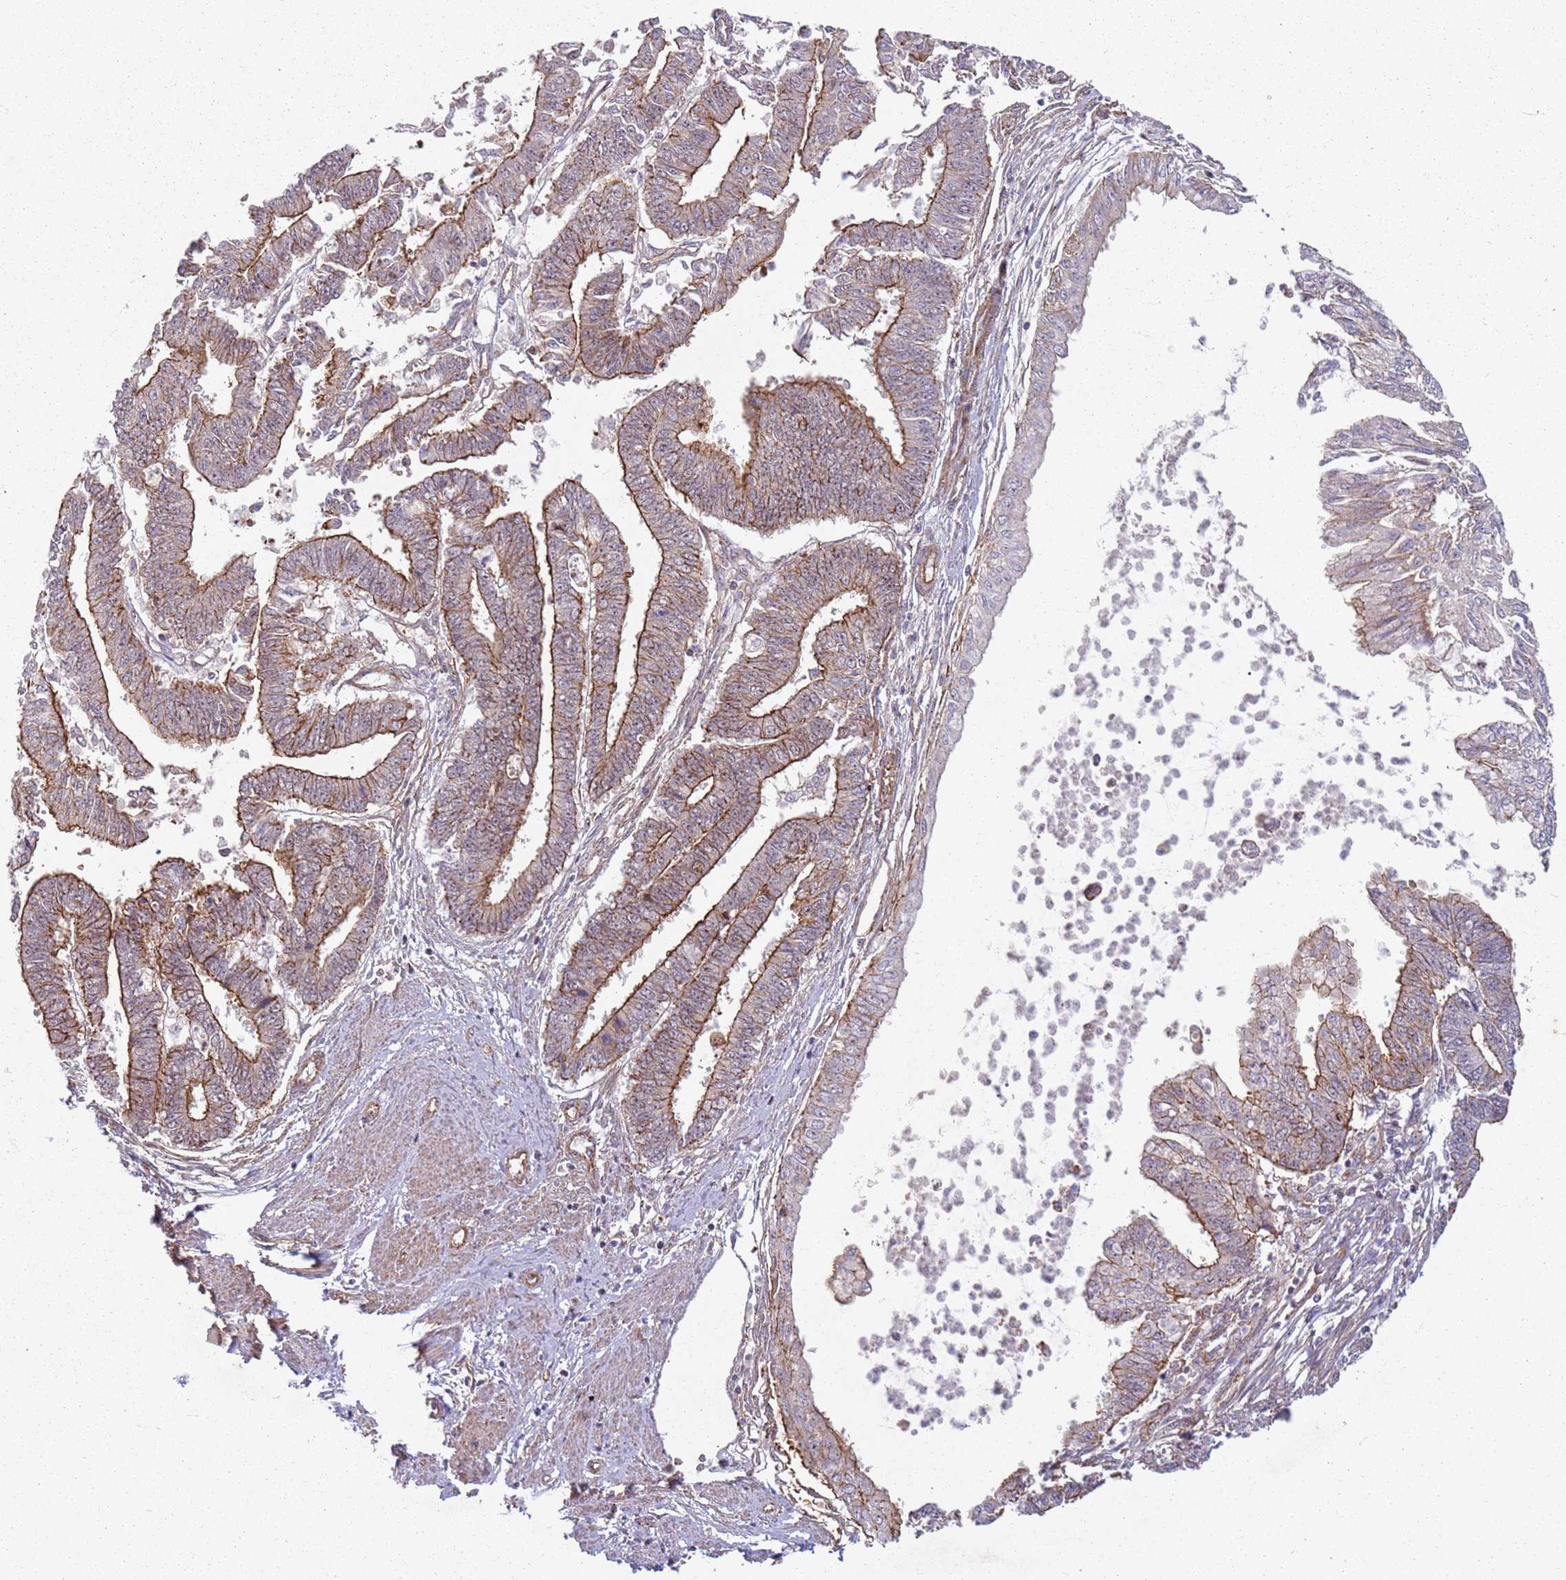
{"staining": {"intensity": "moderate", "quantity": "25%-75%", "location": "cytoplasmic/membranous"}, "tissue": "endometrial cancer", "cell_type": "Tumor cells", "image_type": "cancer", "snomed": [{"axis": "morphology", "description": "Adenocarcinoma, NOS"}, {"axis": "topography", "description": "Endometrium"}], "caption": "Brown immunohistochemical staining in adenocarcinoma (endometrial) reveals moderate cytoplasmic/membranous staining in approximately 25%-75% of tumor cells.", "gene": "C2CD4B", "patient": {"sex": "female", "age": 73}}